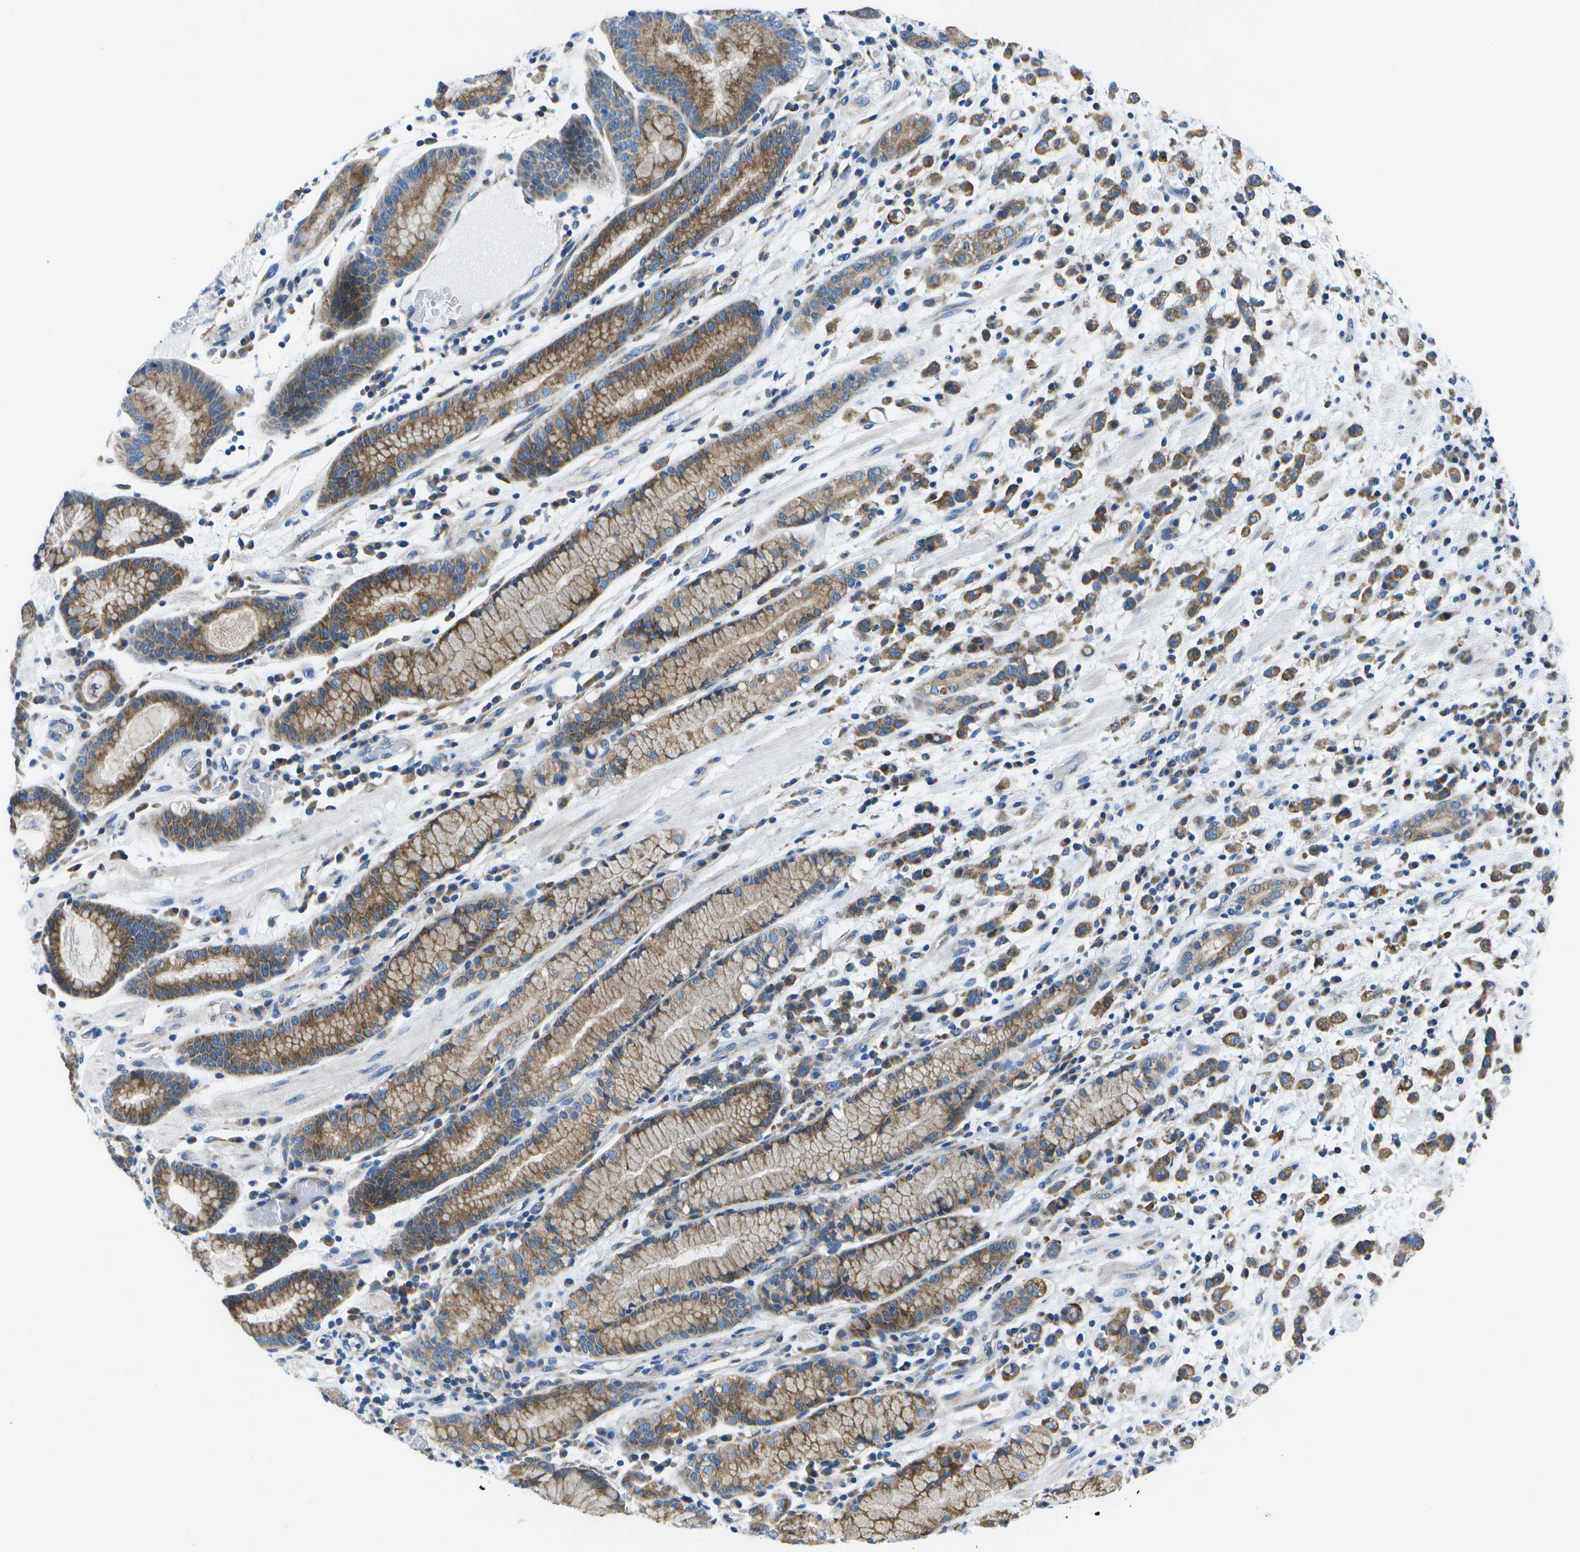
{"staining": {"intensity": "moderate", "quantity": ">75%", "location": "cytoplasmic/membranous"}, "tissue": "stomach cancer", "cell_type": "Tumor cells", "image_type": "cancer", "snomed": [{"axis": "morphology", "description": "Adenocarcinoma, NOS"}, {"axis": "topography", "description": "Stomach, lower"}], "caption": "Immunohistochemical staining of human stomach cancer (adenocarcinoma) shows medium levels of moderate cytoplasmic/membranous protein expression in approximately >75% of tumor cells.", "gene": "GDF5", "patient": {"sex": "male", "age": 88}}